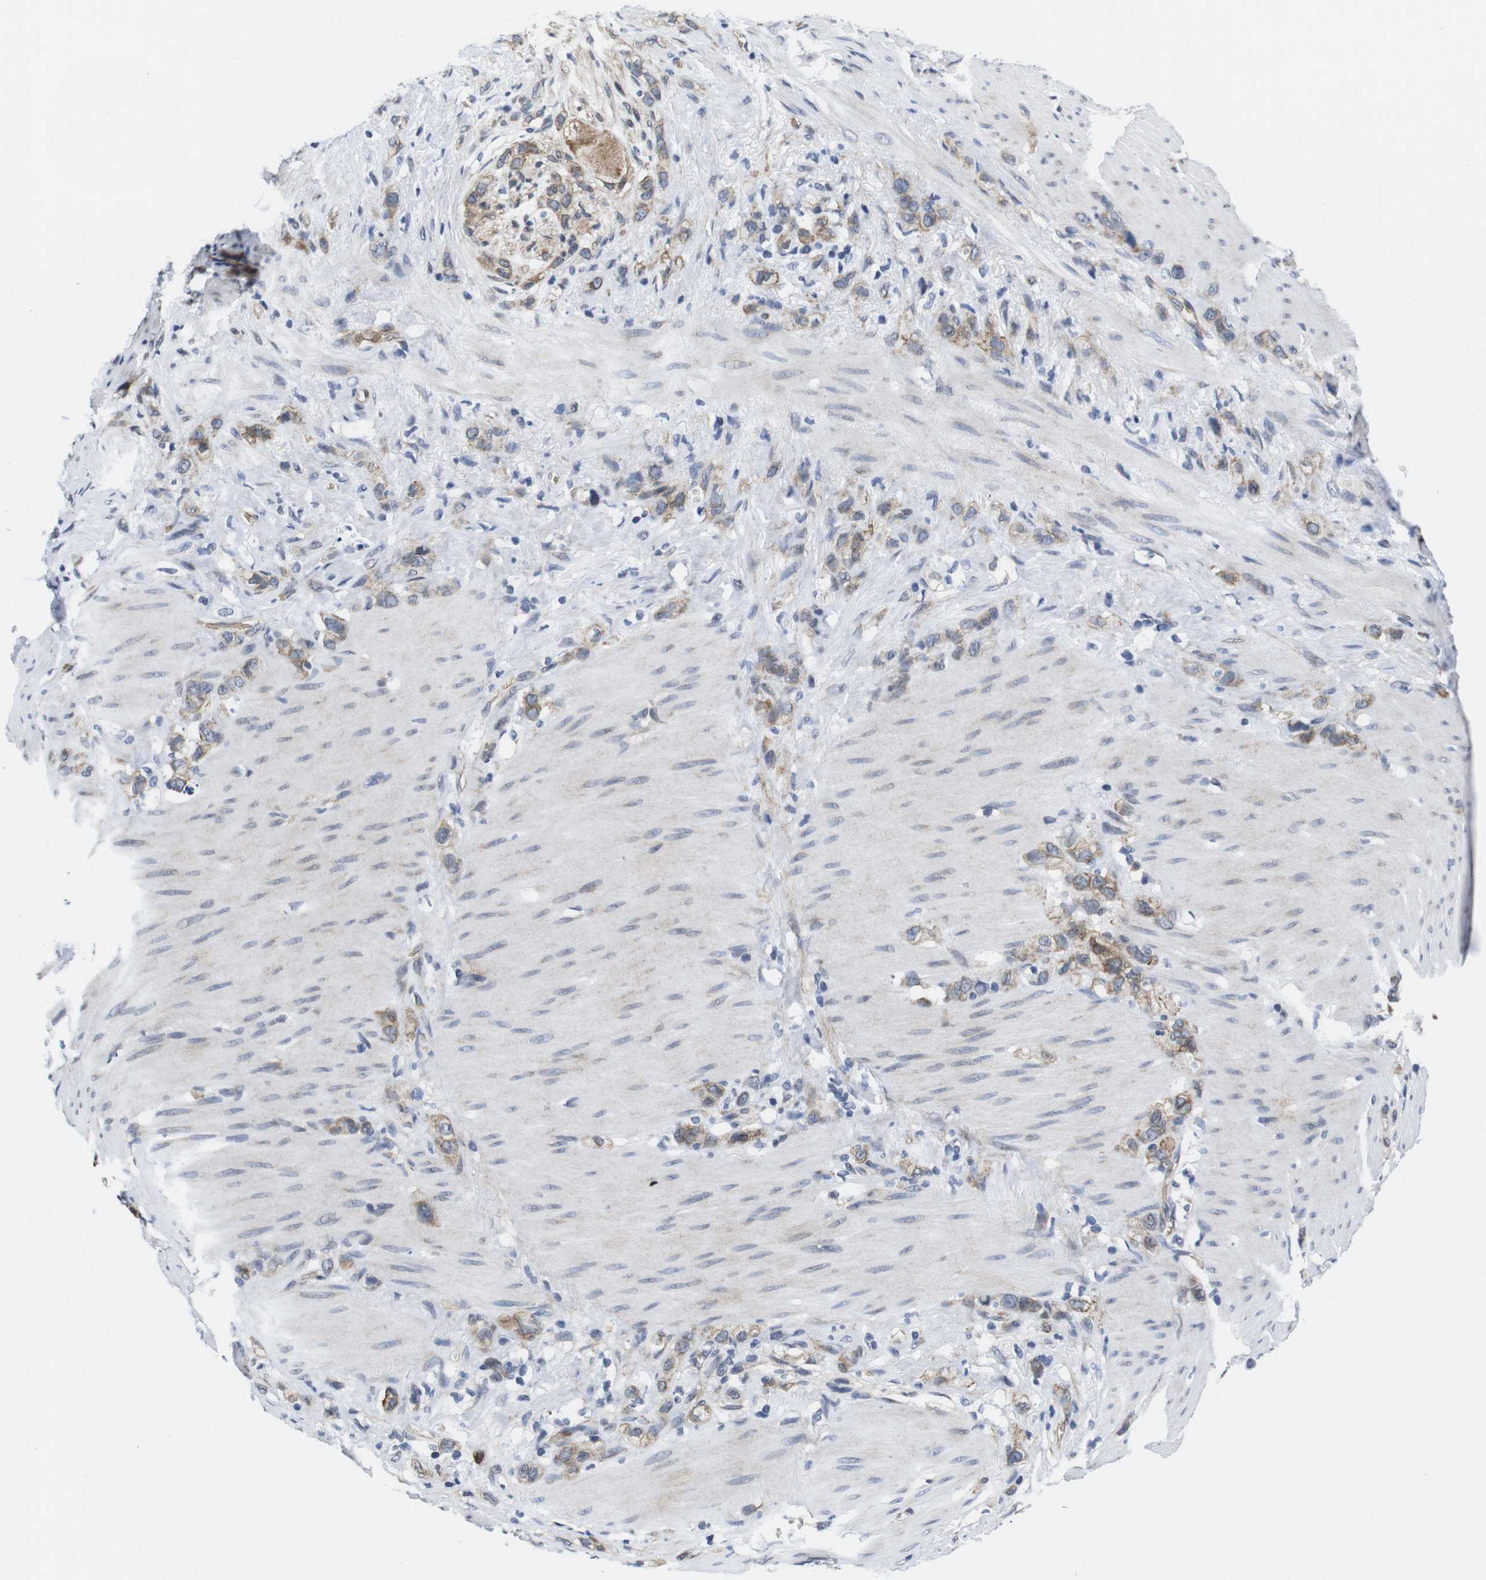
{"staining": {"intensity": "moderate", "quantity": ">75%", "location": "cytoplasmic/membranous"}, "tissue": "stomach cancer", "cell_type": "Tumor cells", "image_type": "cancer", "snomed": [{"axis": "morphology", "description": "Normal tissue, NOS"}, {"axis": "morphology", "description": "Adenocarcinoma, NOS"}, {"axis": "morphology", "description": "Adenocarcinoma, High grade"}, {"axis": "topography", "description": "Stomach, upper"}, {"axis": "topography", "description": "Stomach"}], "caption": "There is medium levels of moderate cytoplasmic/membranous positivity in tumor cells of stomach cancer (adenocarcinoma), as demonstrated by immunohistochemical staining (brown color).", "gene": "SOCS3", "patient": {"sex": "female", "age": 65}}